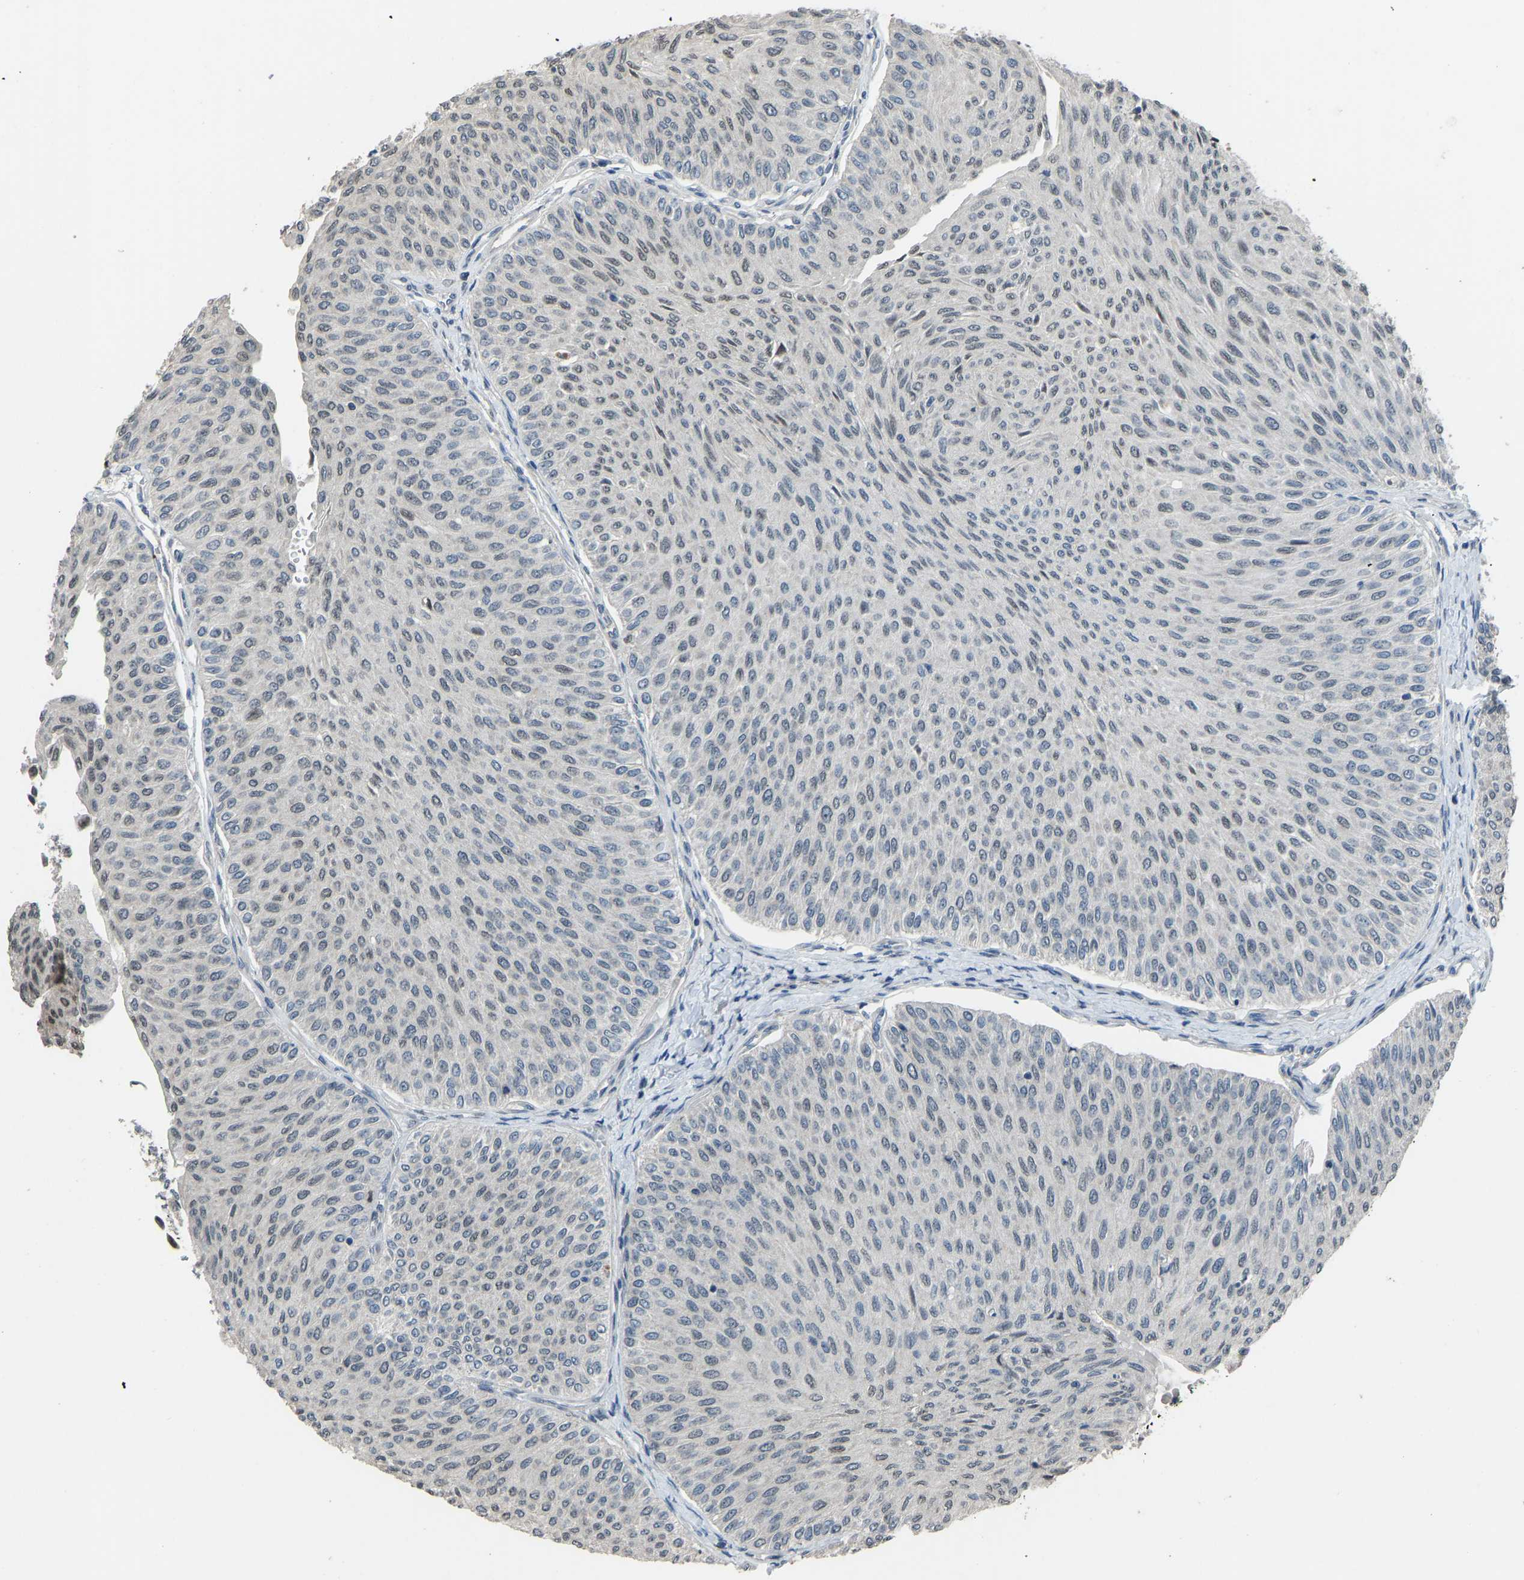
{"staining": {"intensity": "negative", "quantity": "none", "location": "none"}, "tissue": "urothelial cancer", "cell_type": "Tumor cells", "image_type": "cancer", "snomed": [{"axis": "morphology", "description": "Urothelial carcinoma, Low grade"}, {"axis": "topography", "description": "Urinary bladder"}], "caption": "Immunohistochemistry of human urothelial cancer demonstrates no staining in tumor cells.", "gene": "KPNA6", "patient": {"sex": "male", "age": 78}}